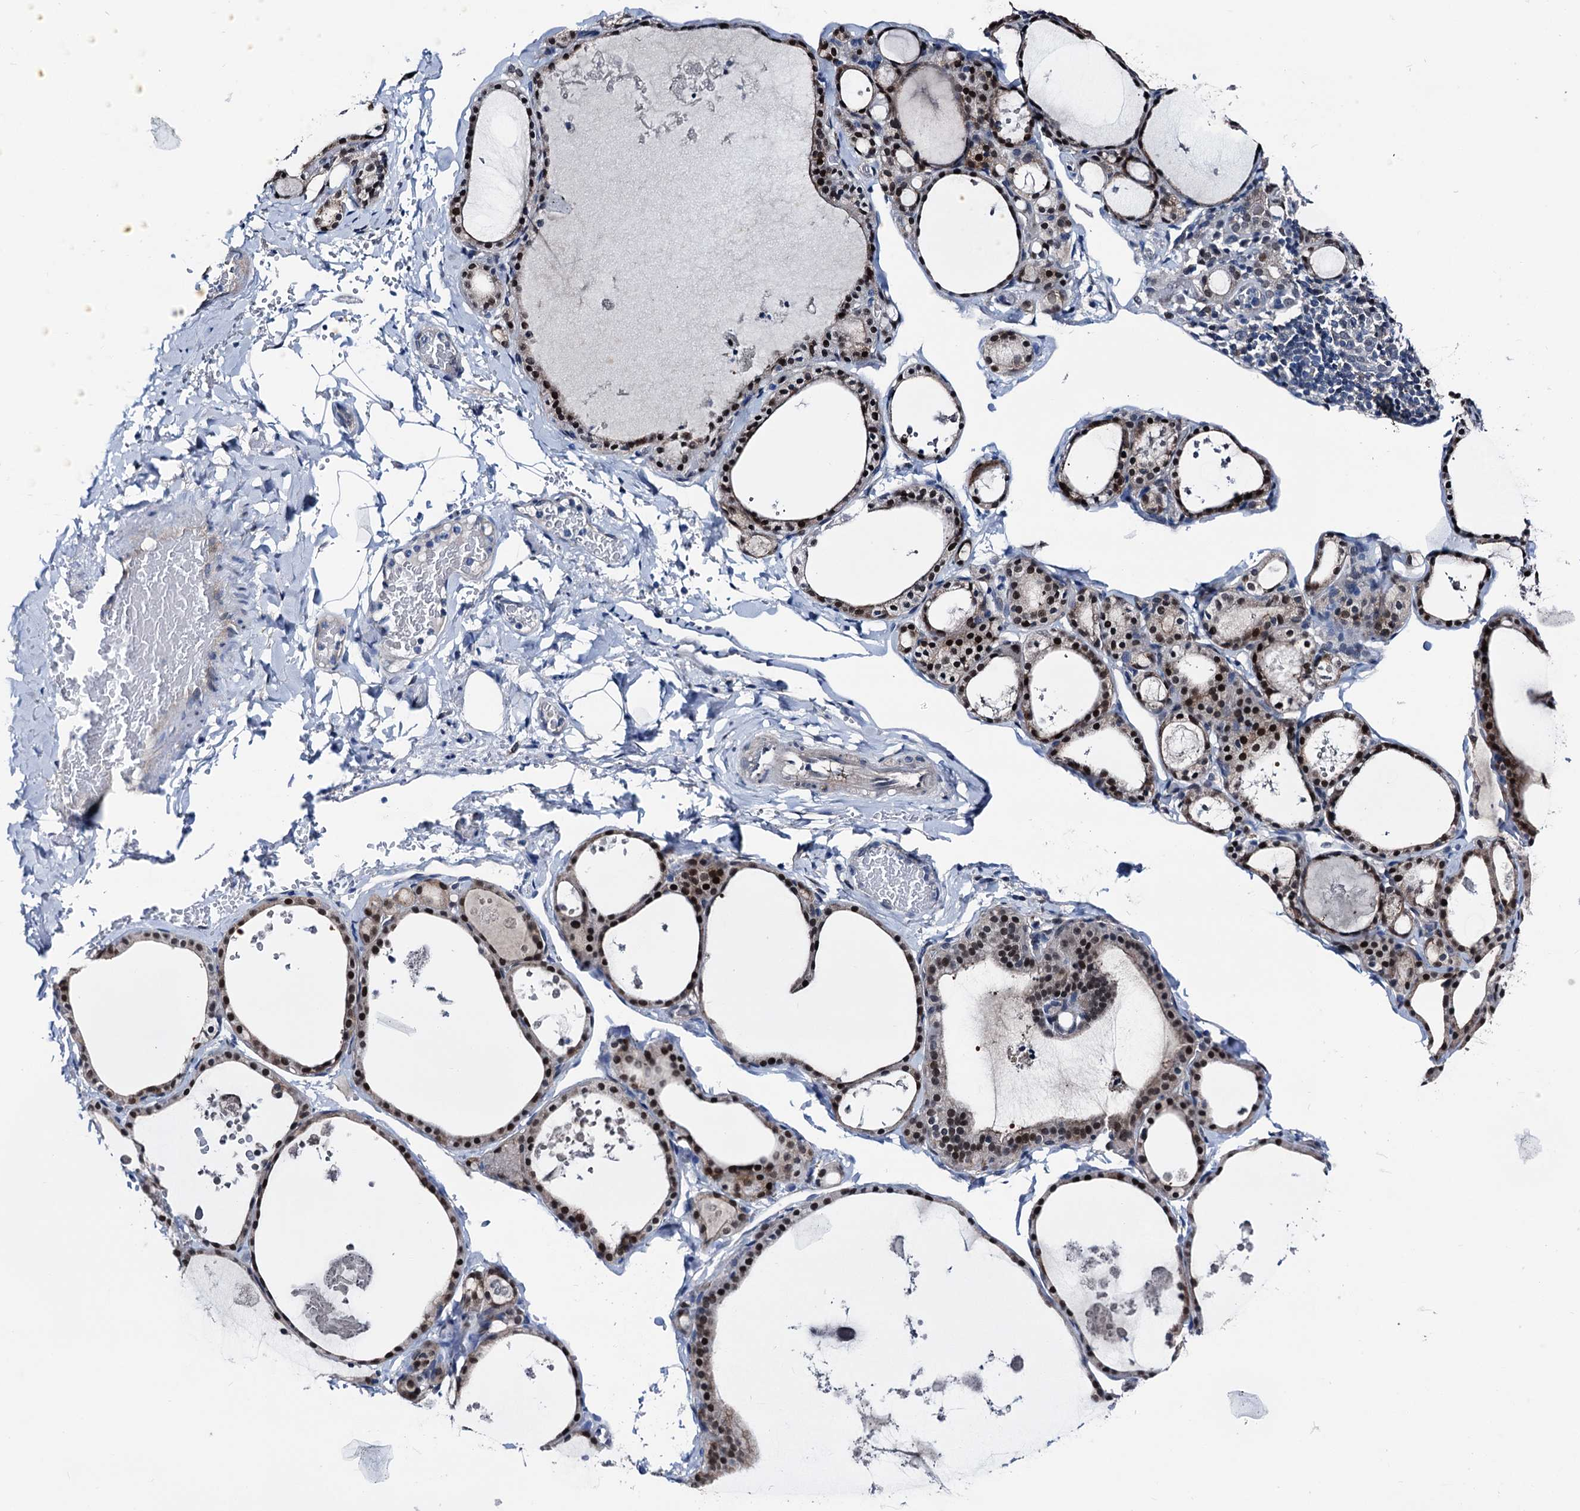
{"staining": {"intensity": "moderate", "quantity": ">75%", "location": "cytoplasmic/membranous,nuclear"}, "tissue": "thyroid gland", "cell_type": "Glandular cells", "image_type": "normal", "snomed": [{"axis": "morphology", "description": "Normal tissue, NOS"}, {"axis": "topography", "description": "Thyroid gland"}], "caption": "DAB immunohistochemical staining of normal human thyroid gland exhibits moderate cytoplasmic/membranous,nuclear protein expression in approximately >75% of glandular cells. (DAB (3,3'-diaminobenzidine) IHC, brown staining for protein, blue staining for nuclei).", "gene": "GLO1", "patient": {"sex": "male", "age": 56}}